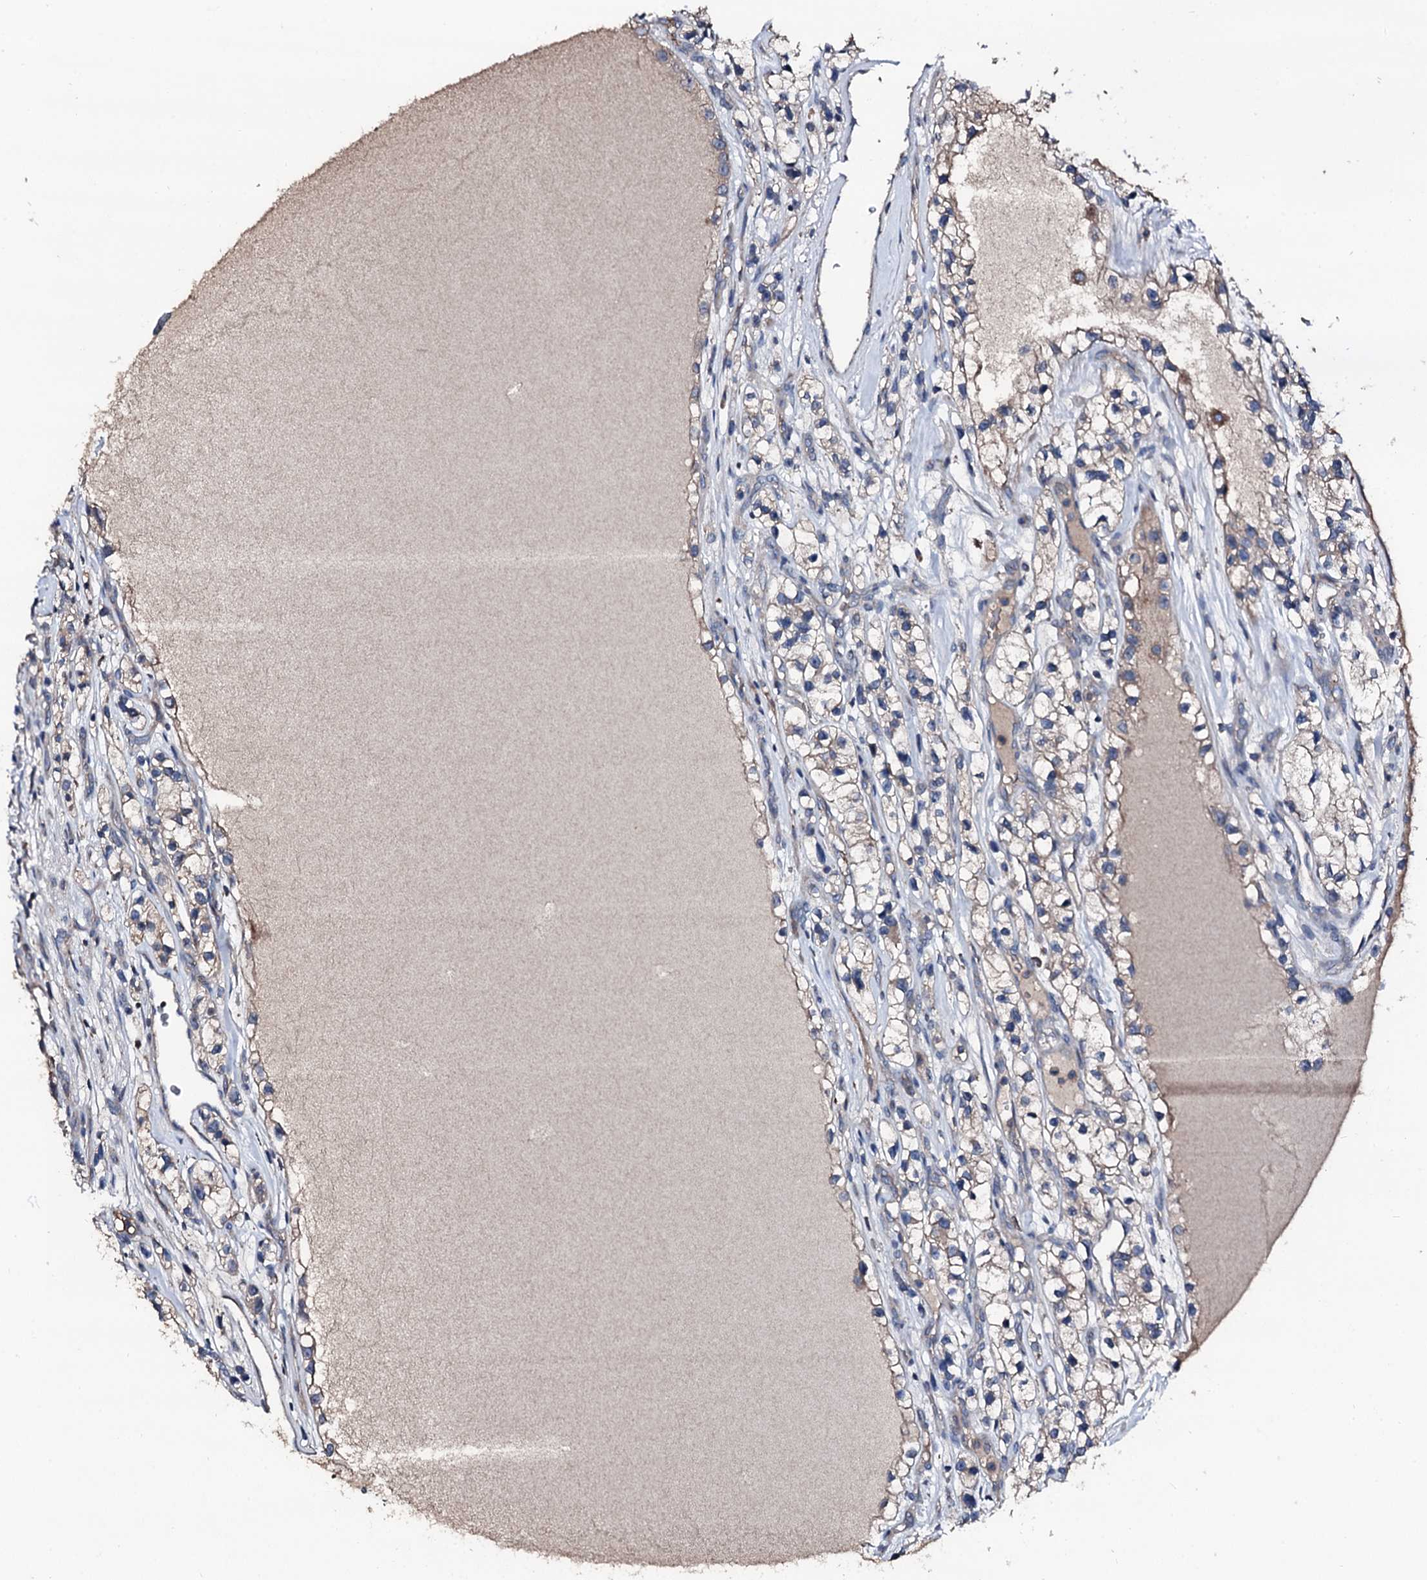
{"staining": {"intensity": "weak", "quantity": "<25%", "location": "cytoplasmic/membranous"}, "tissue": "renal cancer", "cell_type": "Tumor cells", "image_type": "cancer", "snomed": [{"axis": "morphology", "description": "Adenocarcinoma, NOS"}, {"axis": "topography", "description": "Kidney"}], "caption": "DAB (3,3'-diaminobenzidine) immunohistochemical staining of adenocarcinoma (renal) shows no significant expression in tumor cells.", "gene": "TRAFD1", "patient": {"sex": "female", "age": 57}}